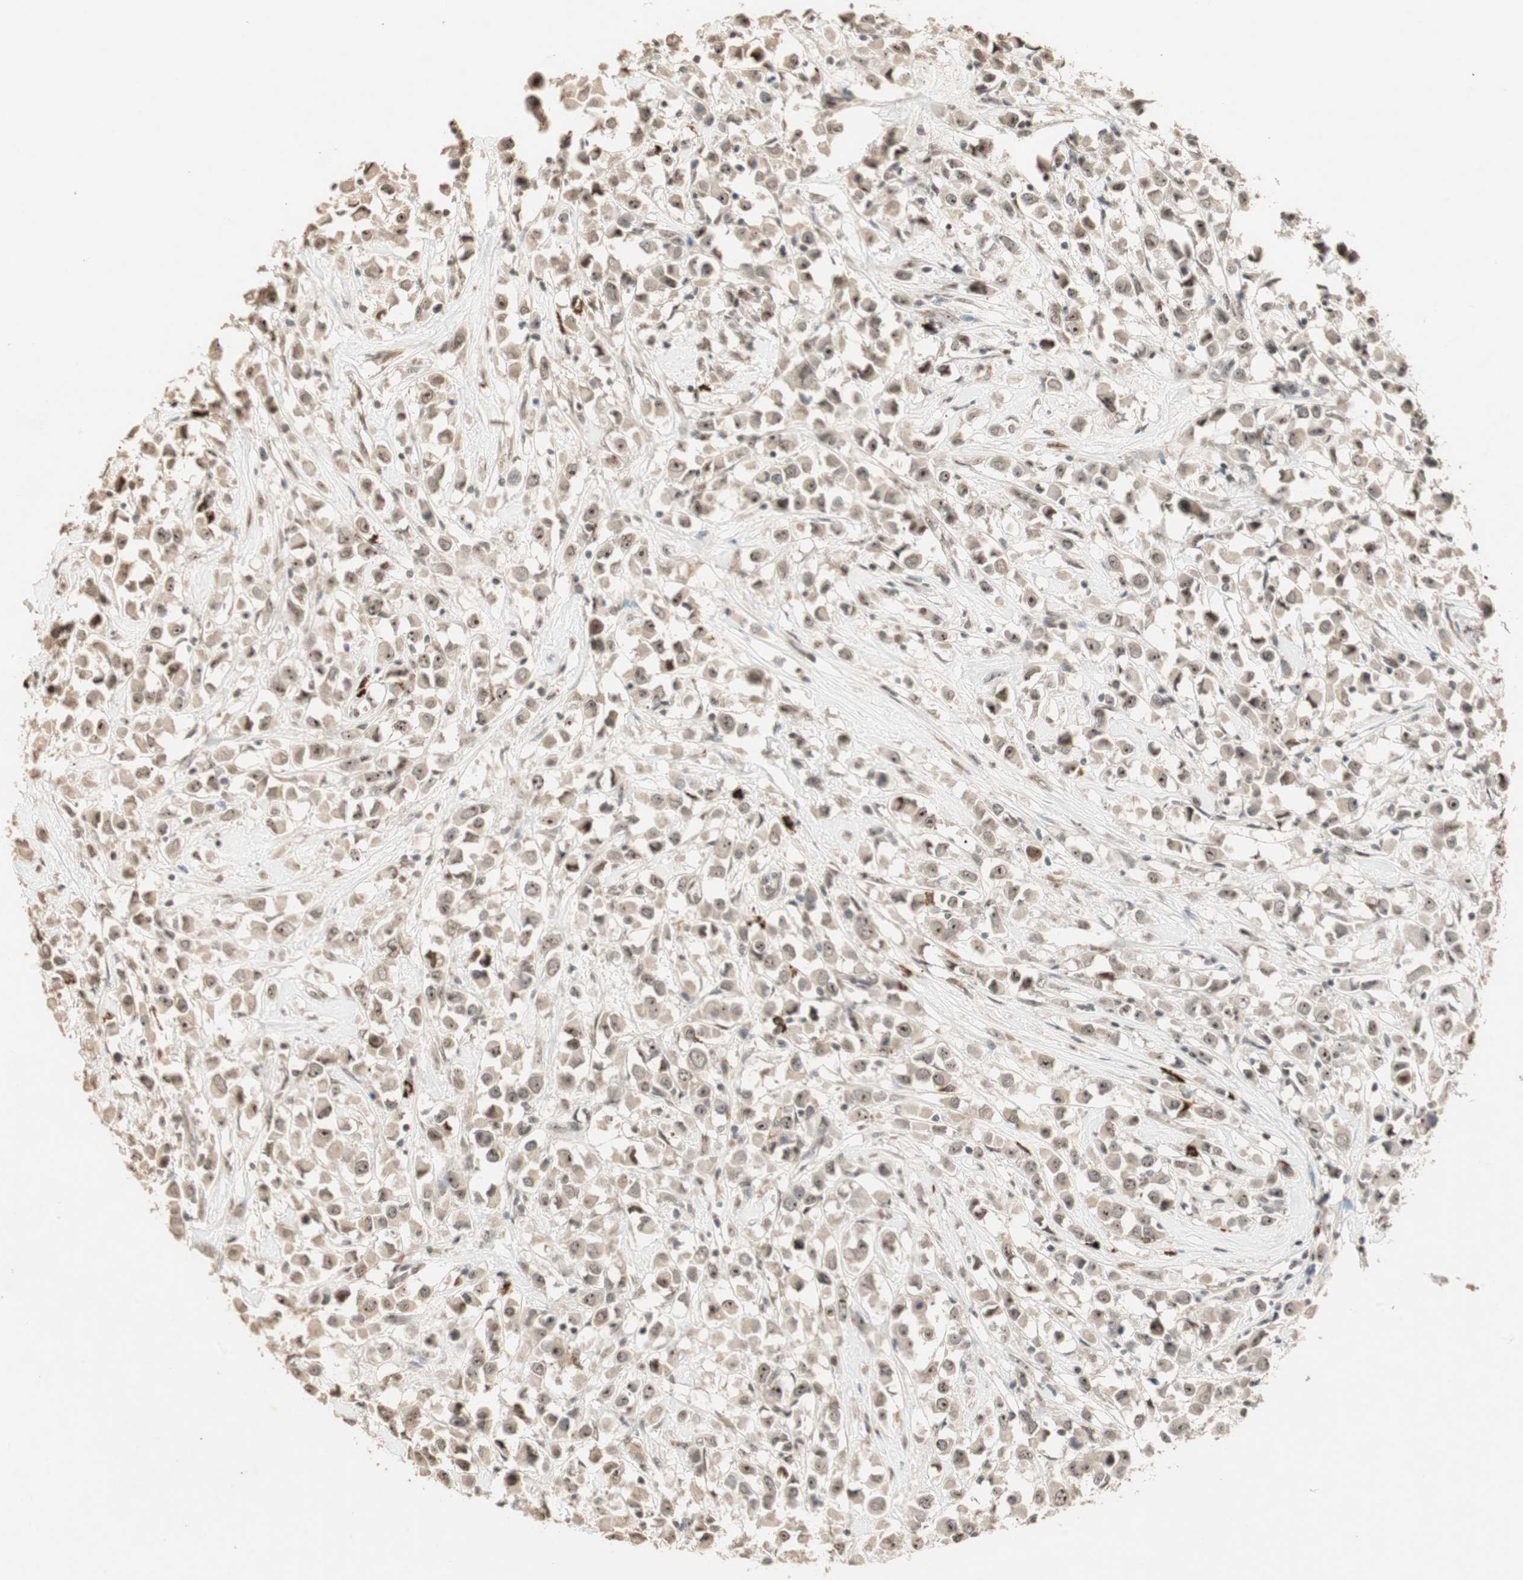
{"staining": {"intensity": "moderate", "quantity": ">75%", "location": "nuclear"}, "tissue": "breast cancer", "cell_type": "Tumor cells", "image_type": "cancer", "snomed": [{"axis": "morphology", "description": "Duct carcinoma"}, {"axis": "topography", "description": "Breast"}], "caption": "Human breast cancer stained for a protein (brown) reveals moderate nuclear positive expression in approximately >75% of tumor cells.", "gene": "ETV4", "patient": {"sex": "female", "age": 61}}